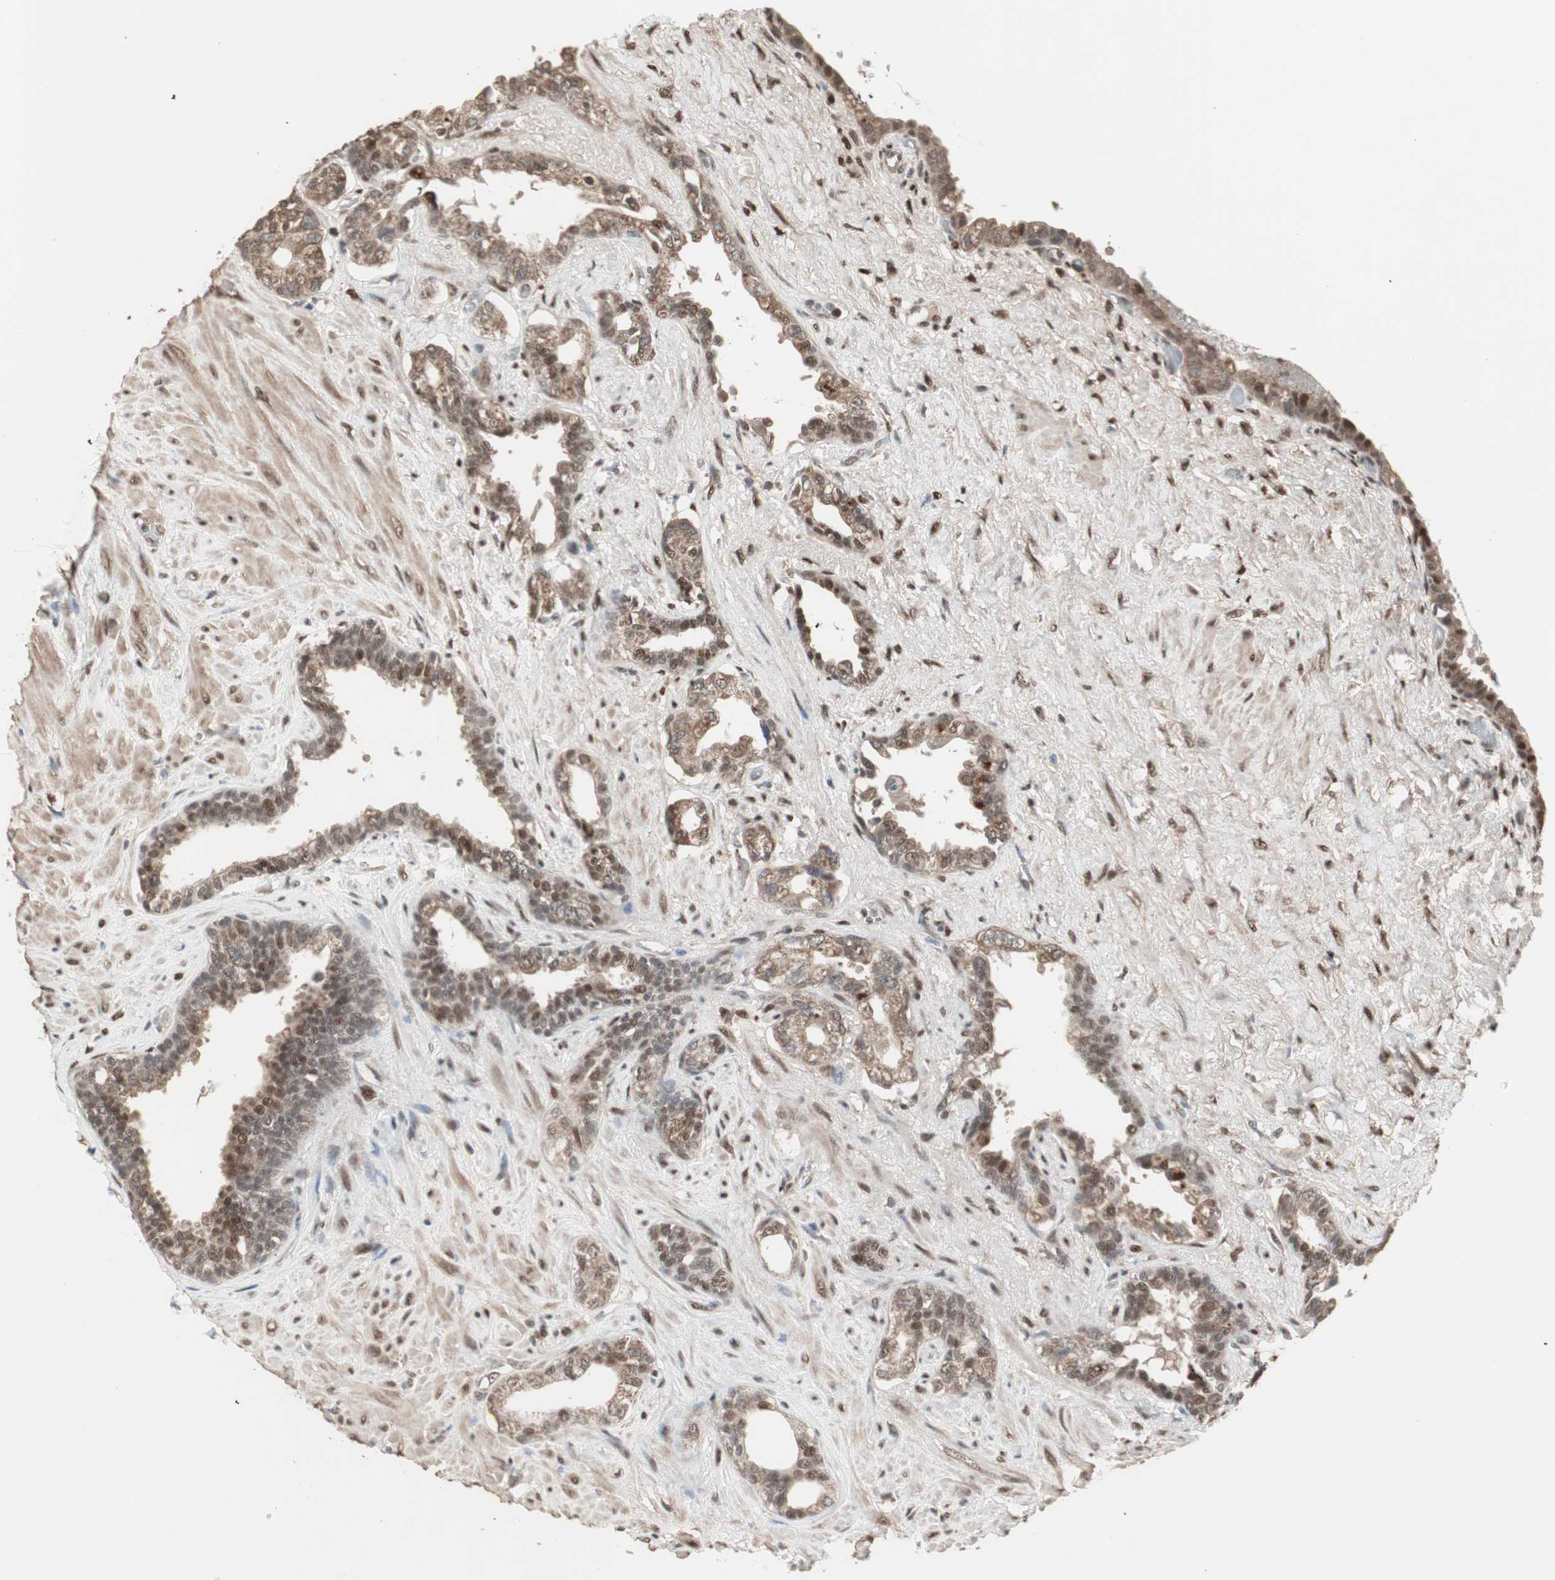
{"staining": {"intensity": "moderate", "quantity": ">75%", "location": "cytoplasmic/membranous,nuclear"}, "tissue": "seminal vesicle", "cell_type": "Glandular cells", "image_type": "normal", "snomed": [{"axis": "morphology", "description": "Normal tissue, NOS"}, {"axis": "topography", "description": "Seminal veicle"}], "caption": "DAB (3,3'-diaminobenzidine) immunohistochemical staining of unremarkable human seminal vesicle reveals moderate cytoplasmic/membranous,nuclear protein staining in approximately >75% of glandular cells.", "gene": "ZHX2", "patient": {"sex": "male", "age": 61}}